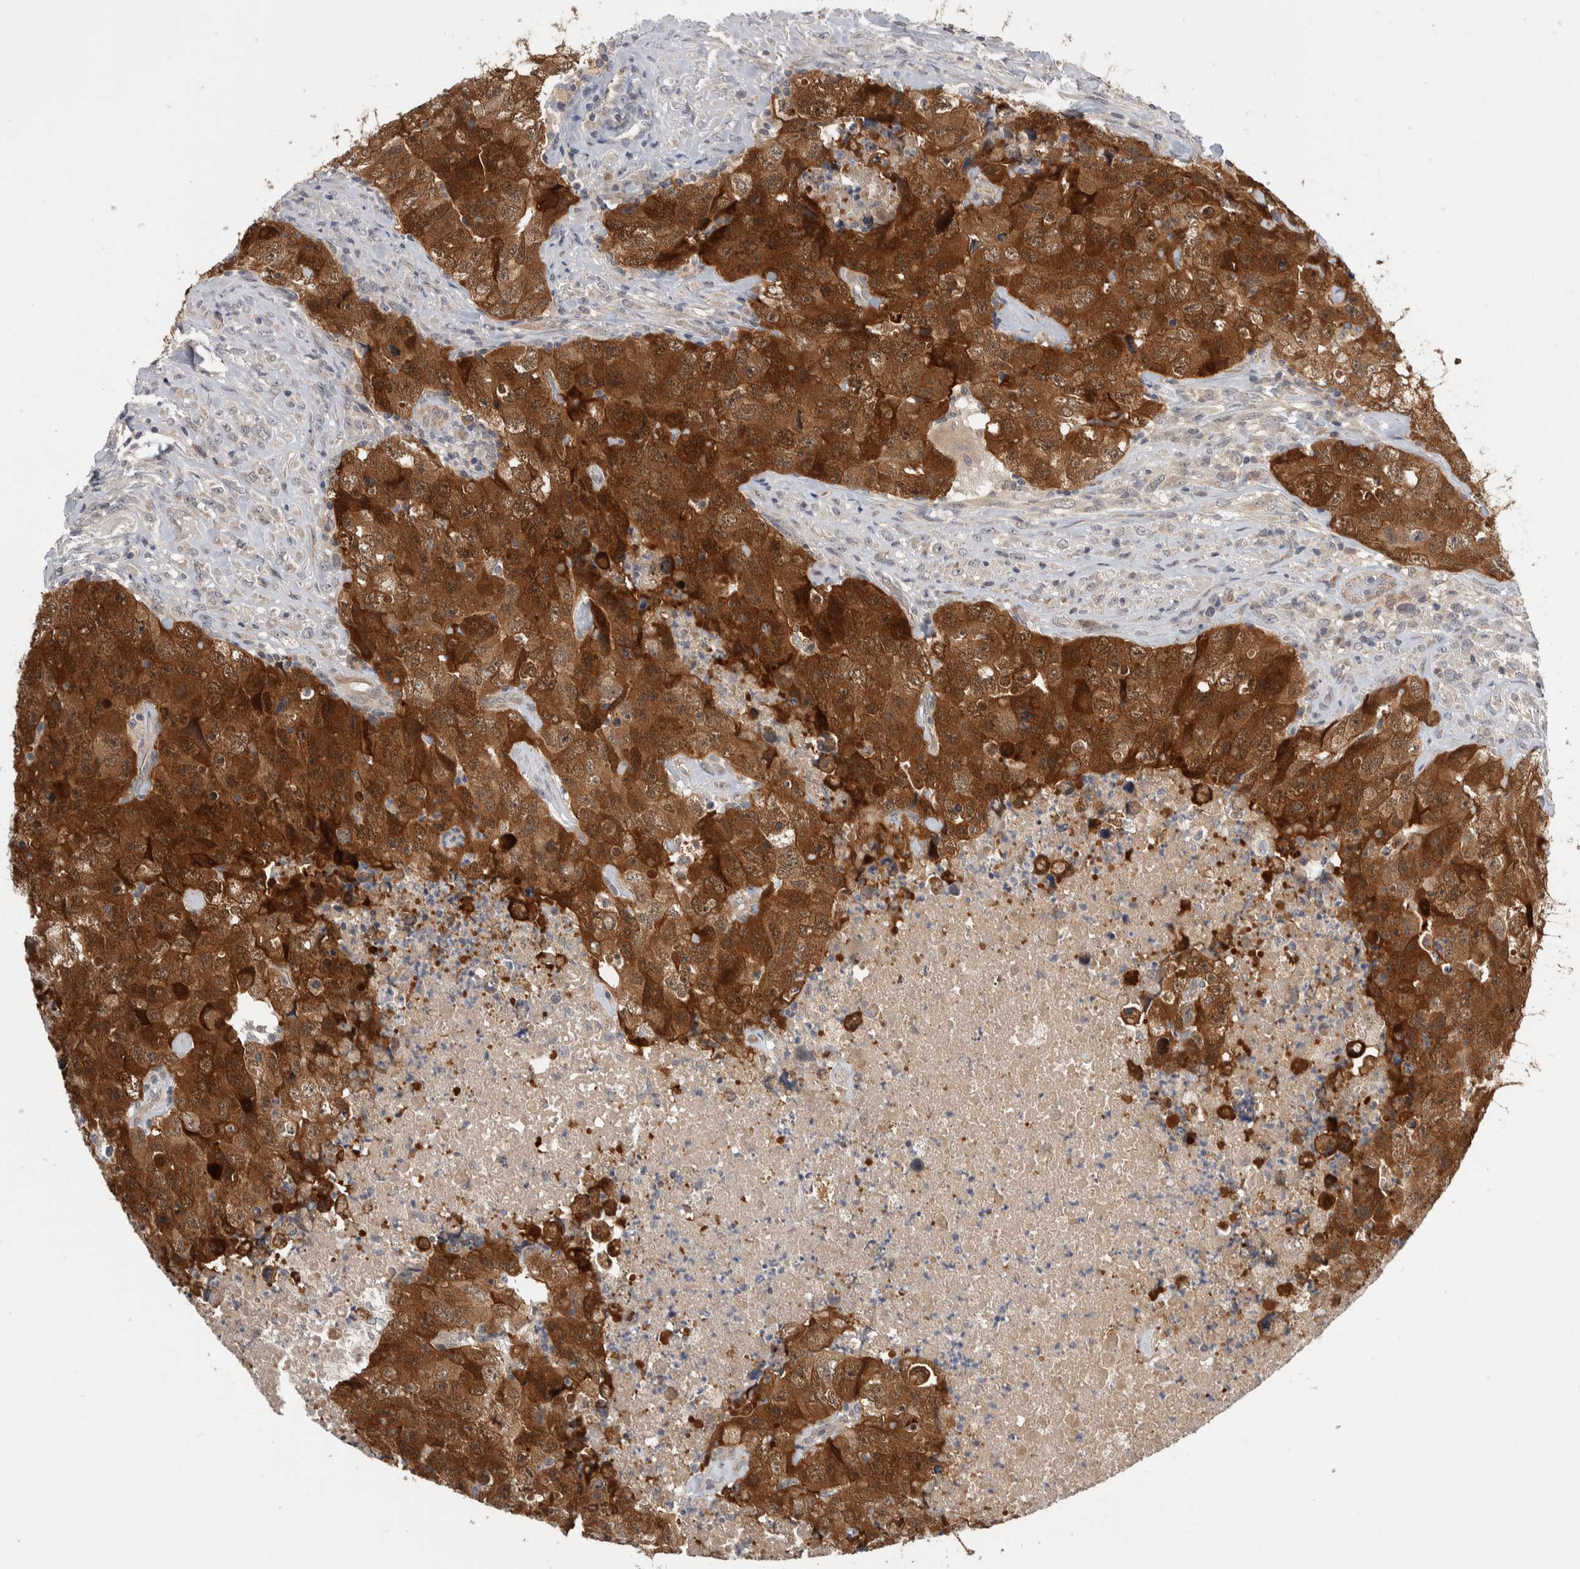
{"staining": {"intensity": "strong", "quantity": ">75%", "location": "cytoplasmic/membranous,nuclear"}, "tissue": "testis cancer", "cell_type": "Tumor cells", "image_type": "cancer", "snomed": [{"axis": "morphology", "description": "Carcinoma, Embryonal, NOS"}, {"axis": "topography", "description": "Testis"}], "caption": "Approximately >75% of tumor cells in testis cancer (embryonal carcinoma) display strong cytoplasmic/membranous and nuclear protein staining as visualized by brown immunohistochemical staining.", "gene": "SHPK", "patient": {"sex": "male", "age": 32}}